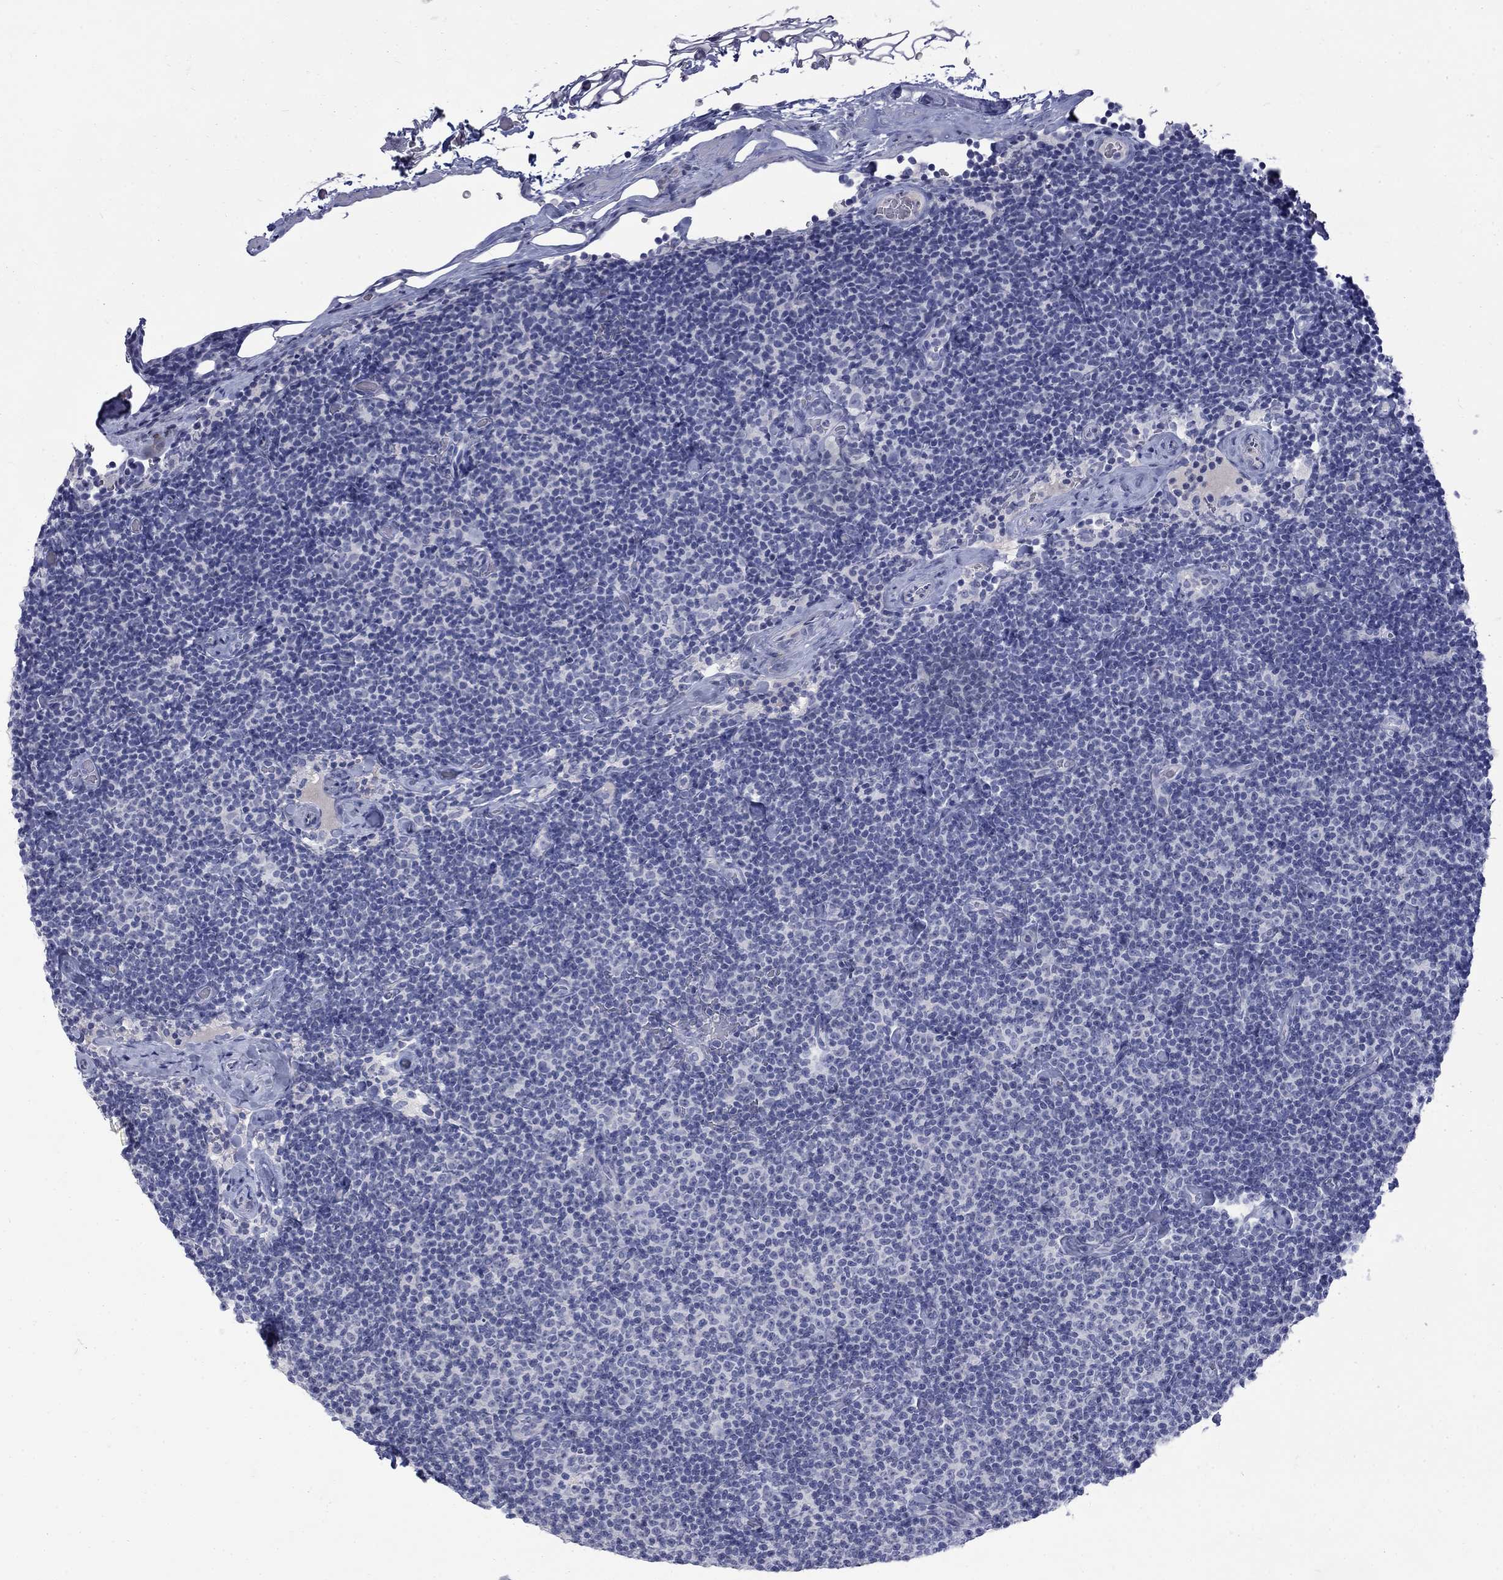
{"staining": {"intensity": "negative", "quantity": "none", "location": "none"}, "tissue": "lymphoma", "cell_type": "Tumor cells", "image_type": "cancer", "snomed": [{"axis": "morphology", "description": "Malignant lymphoma, non-Hodgkin's type, Low grade"}, {"axis": "topography", "description": "Lymph node"}], "caption": "There is no significant positivity in tumor cells of lymphoma.", "gene": "CTNND2", "patient": {"sex": "male", "age": 81}}